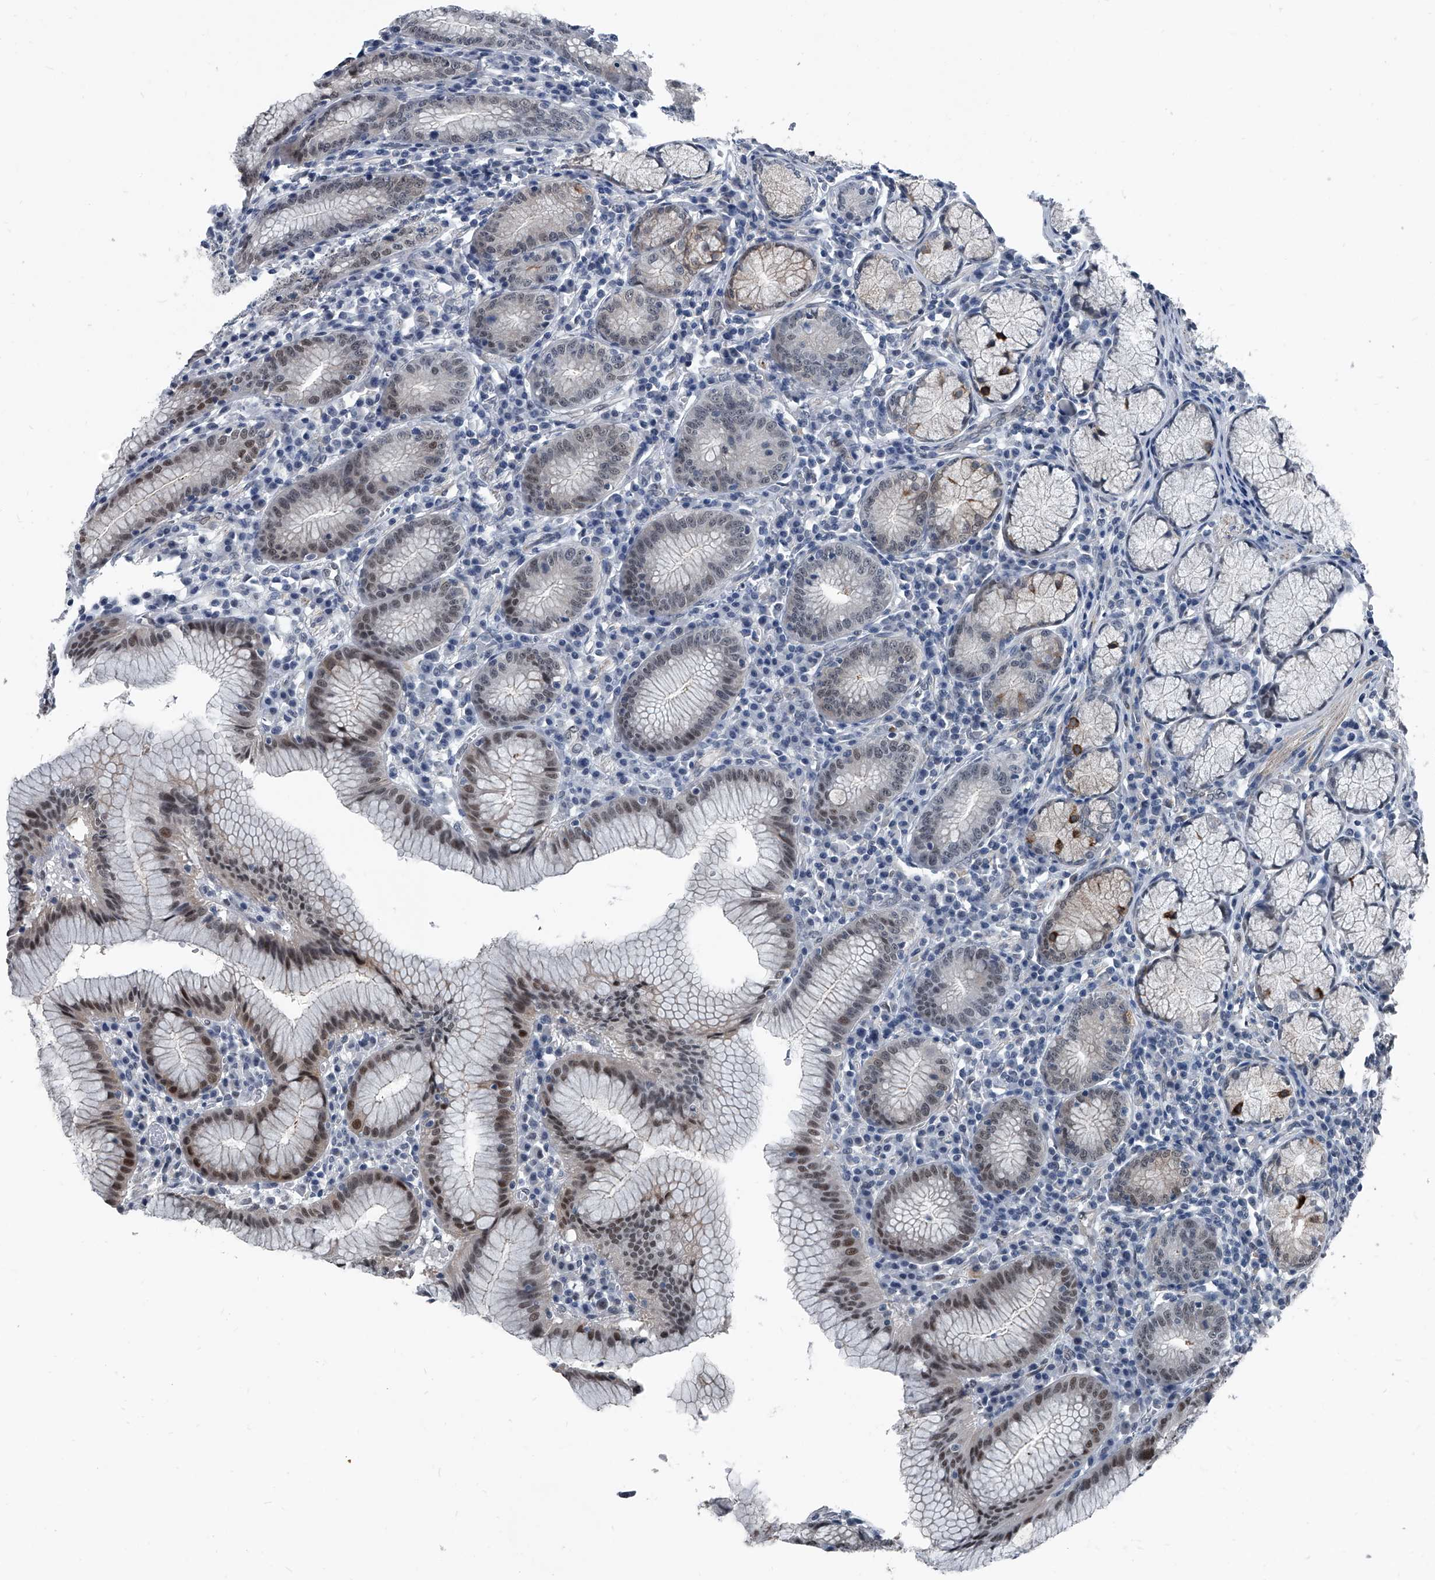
{"staining": {"intensity": "moderate", "quantity": "25%-75%", "location": "nuclear"}, "tissue": "stomach", "cell_type": "Glandular cells", "image_type": "normal", "snomed": [{"axis": "morphology", "description": "Normal tissue, NOS"}, {"axis": "topography", "description": "Stomach"}], "caption": "Stomach stained with a brown dye reveals moderate nuclear positive expression in about 25%-75% of glandular cells.", "gene": "MEN1", "patient": {"sex": "male", "age": 55}}